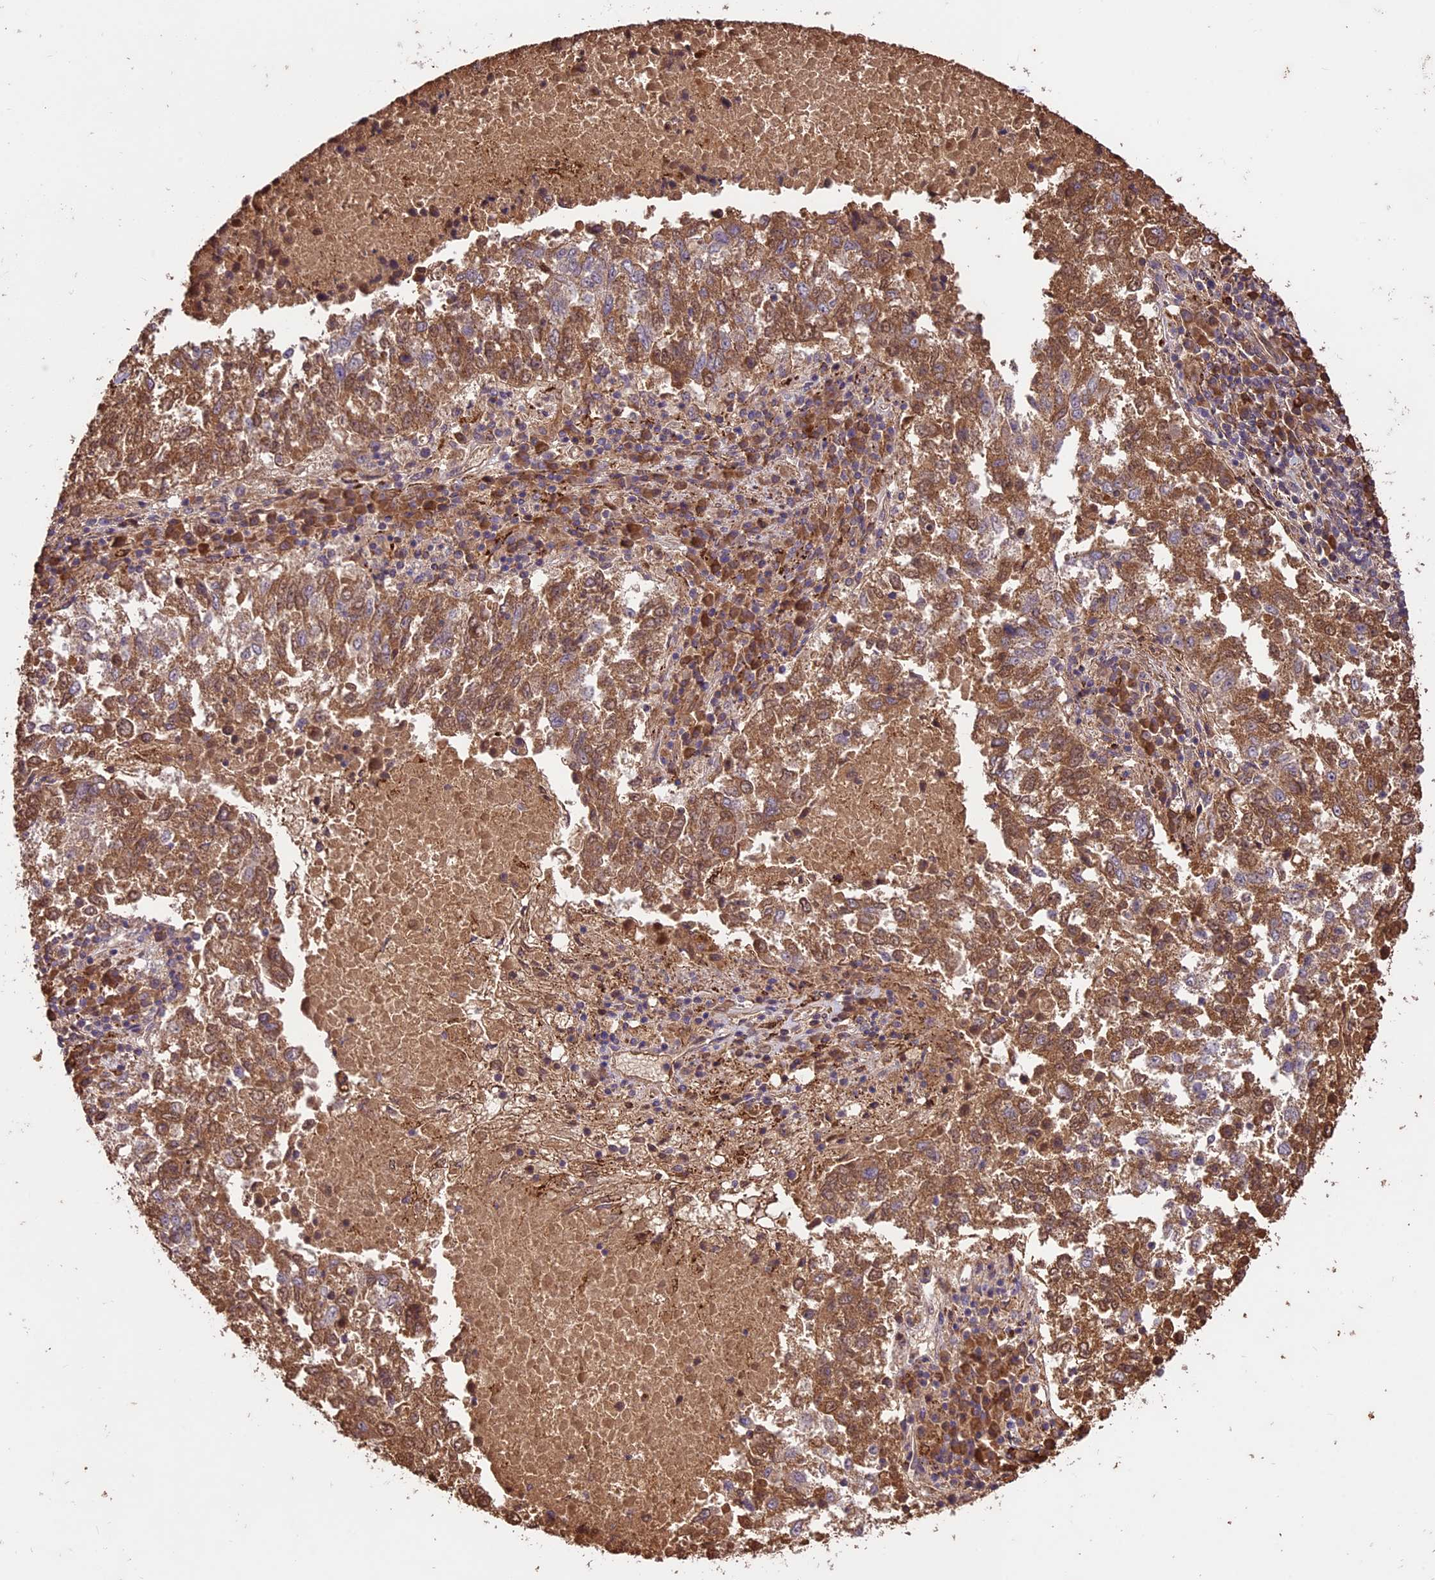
{"staining": {"intensity": "moderate", "quantity": ">75%", "location": "cytoplasmic/membranous"}, "tissue": "lung cancer", "cell_type": "Tumor cells", "image_type": "cancer", "snomed": [{"axis": "morphology", "description": "Squamous cell carcinoma, NOS"}, {"axis": "topography", "description": "Lung"}], "caption": "Immunohistochemical staining of squamous cell carcinoma (lung) exhibits moderate cytoplasmic/membranous protein staining in approximately >75% of tumor cells. Nuclei are stained in blue.", "gene": "CRLF1", "patient": {"sex": "male", "age": 73}}